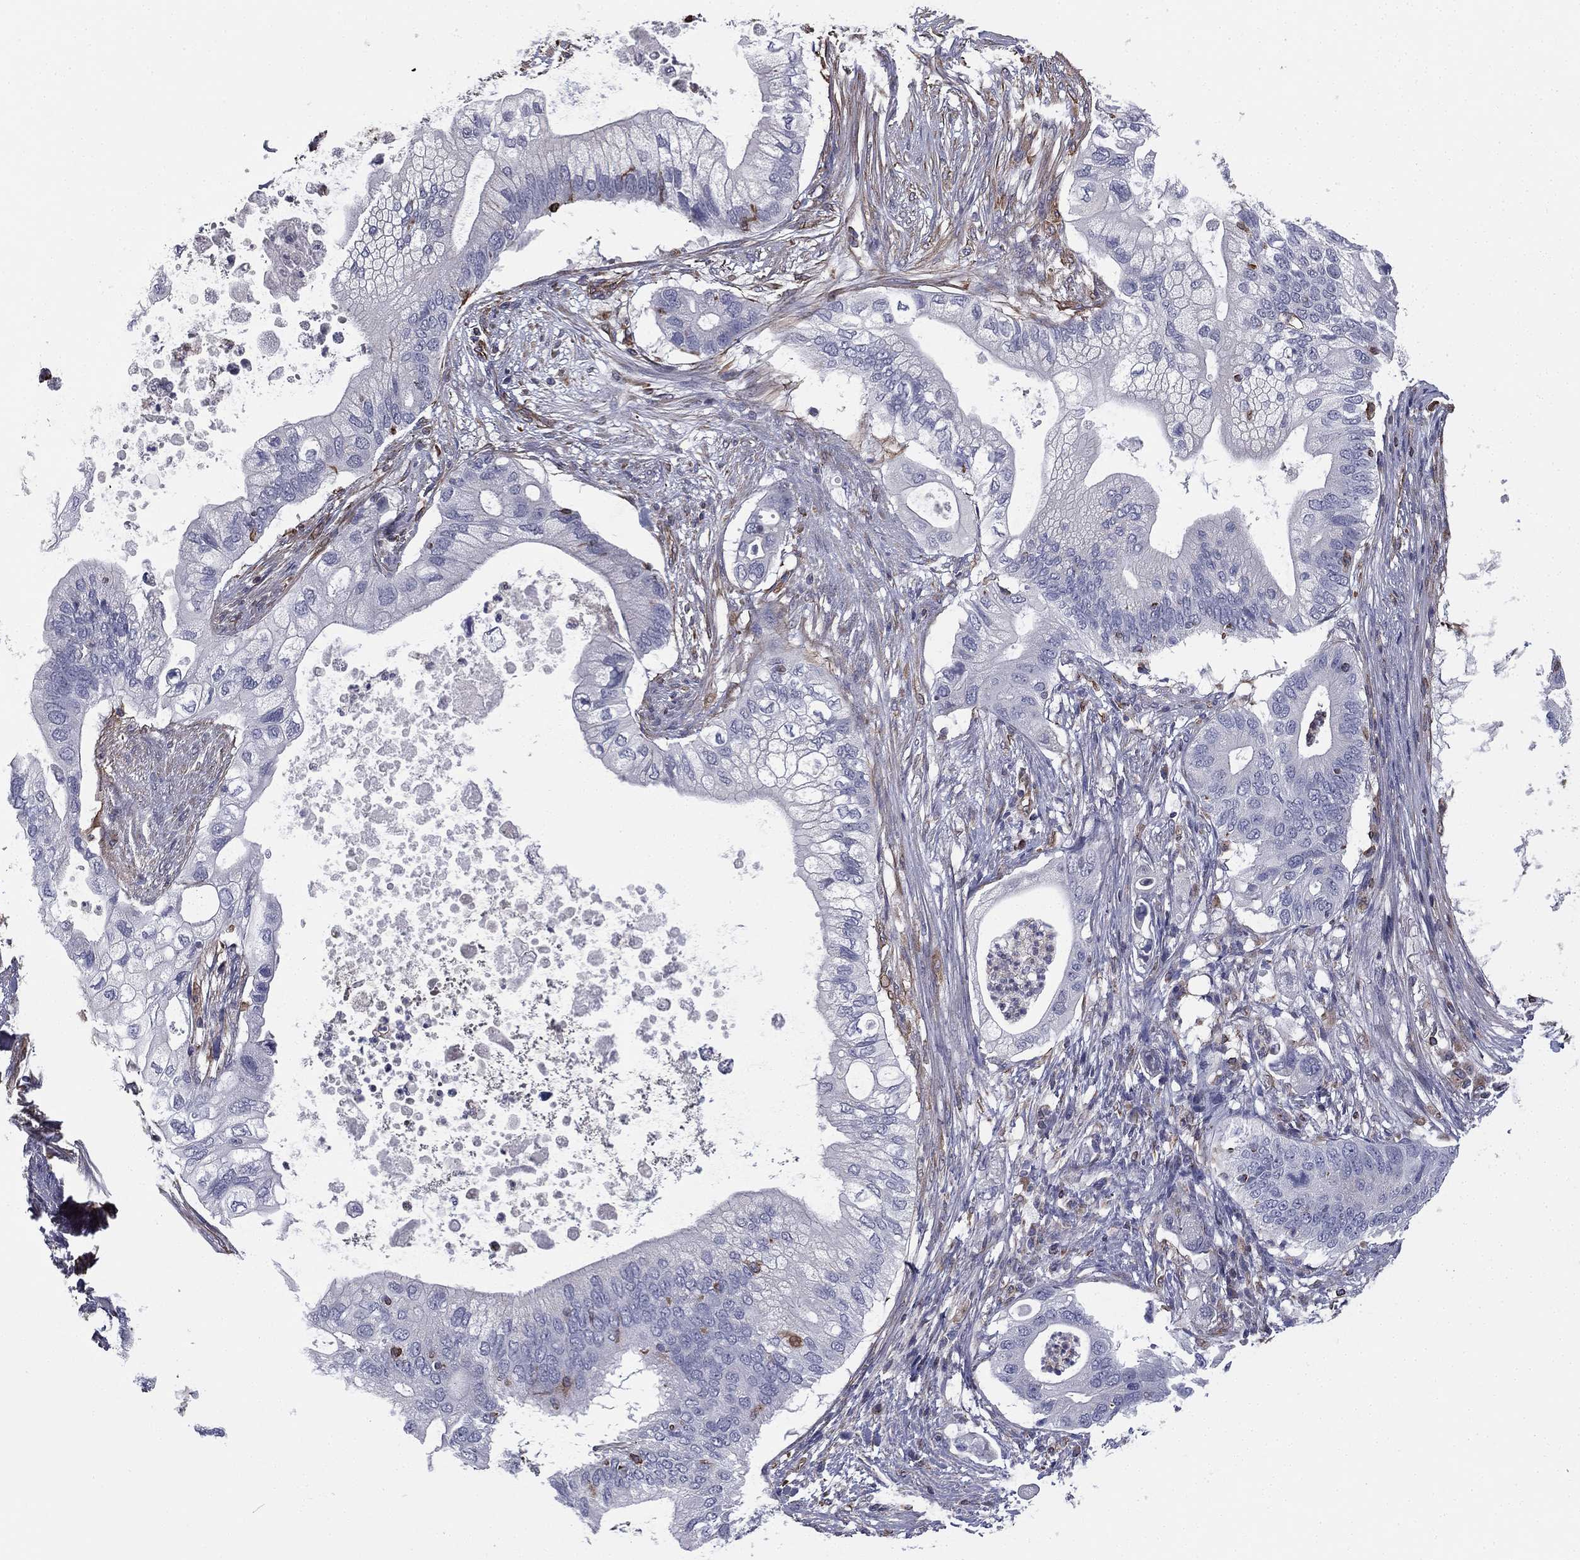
{"staining": {"intensity": "negative", "quantity": "none", "location": "none"}, "tissue": "pancreatic cancer", "cell_type": "Tumor cells", "image_type": "cancer", "snomed": [{"axis": "morphology", "description": "Adenocarcinoma, NOS"}, {"axis": "topography", "description": "Pancreas"}], "caption": "IHC photomicrograph of pancreatic cancer stained for a protein (brown), which exhibits no positivity in tumor cells.", "gene": "SCUBE1", "patient": {"sex": "female", "age": 72}}